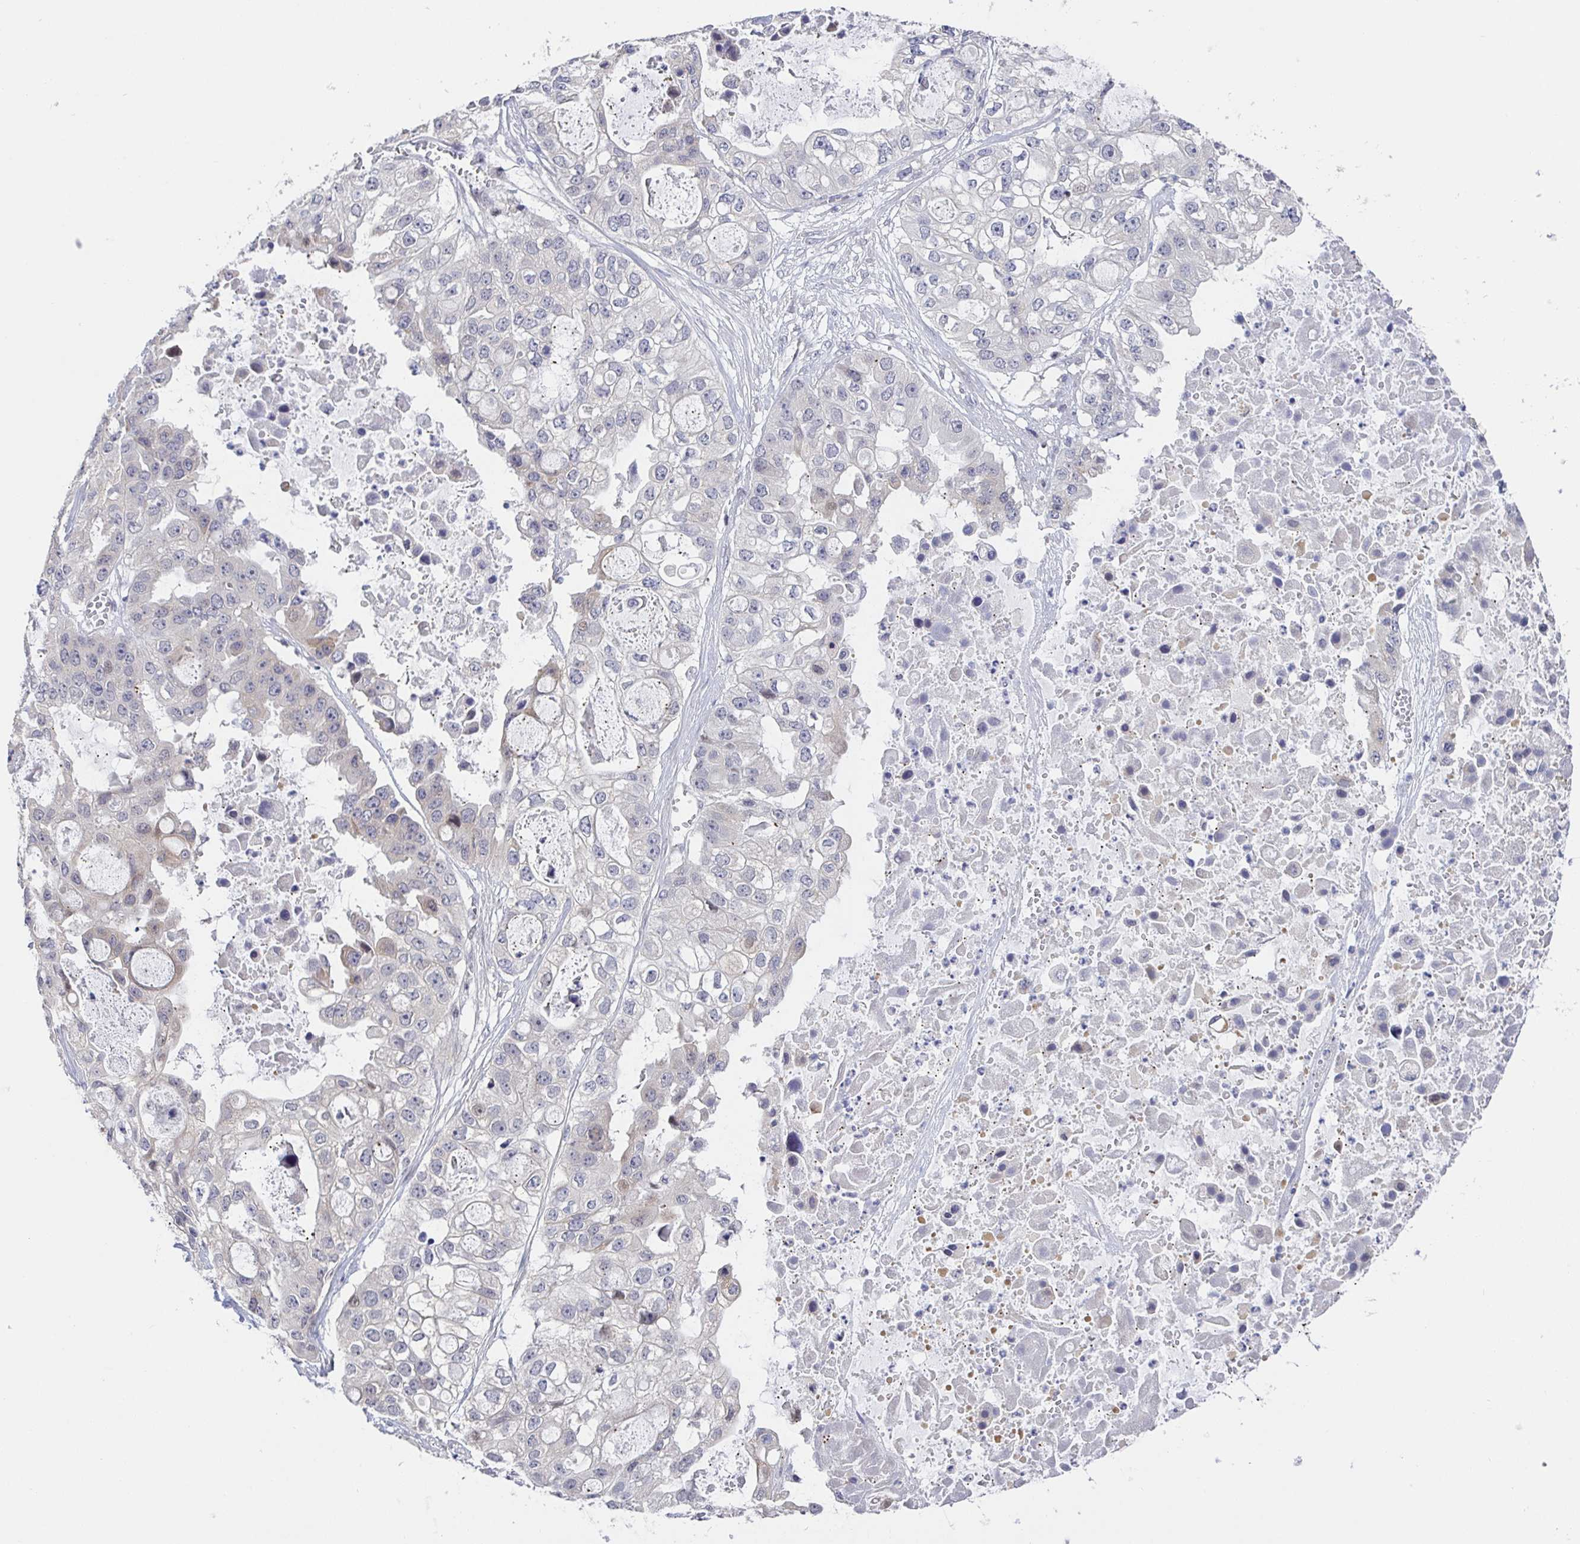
{"staining": {"intensity": "negative", "quantity": "none", "location": "none"}, "tissue": "ovarian cancer", "cell_type": "Tumor cells", "image_type": "cancer", "snomed": [{"axis": "morphology", "description": "Cystadenocarcinoma, serous, NOS"}, {"axis": "topography", "description": "Ovary"}], "caption": "Immunohistochemistry of ovarian cancer reveals no positivity in tumor cells.", "gene": "CIT", "patient": {"sex": "female", "age": 56}}